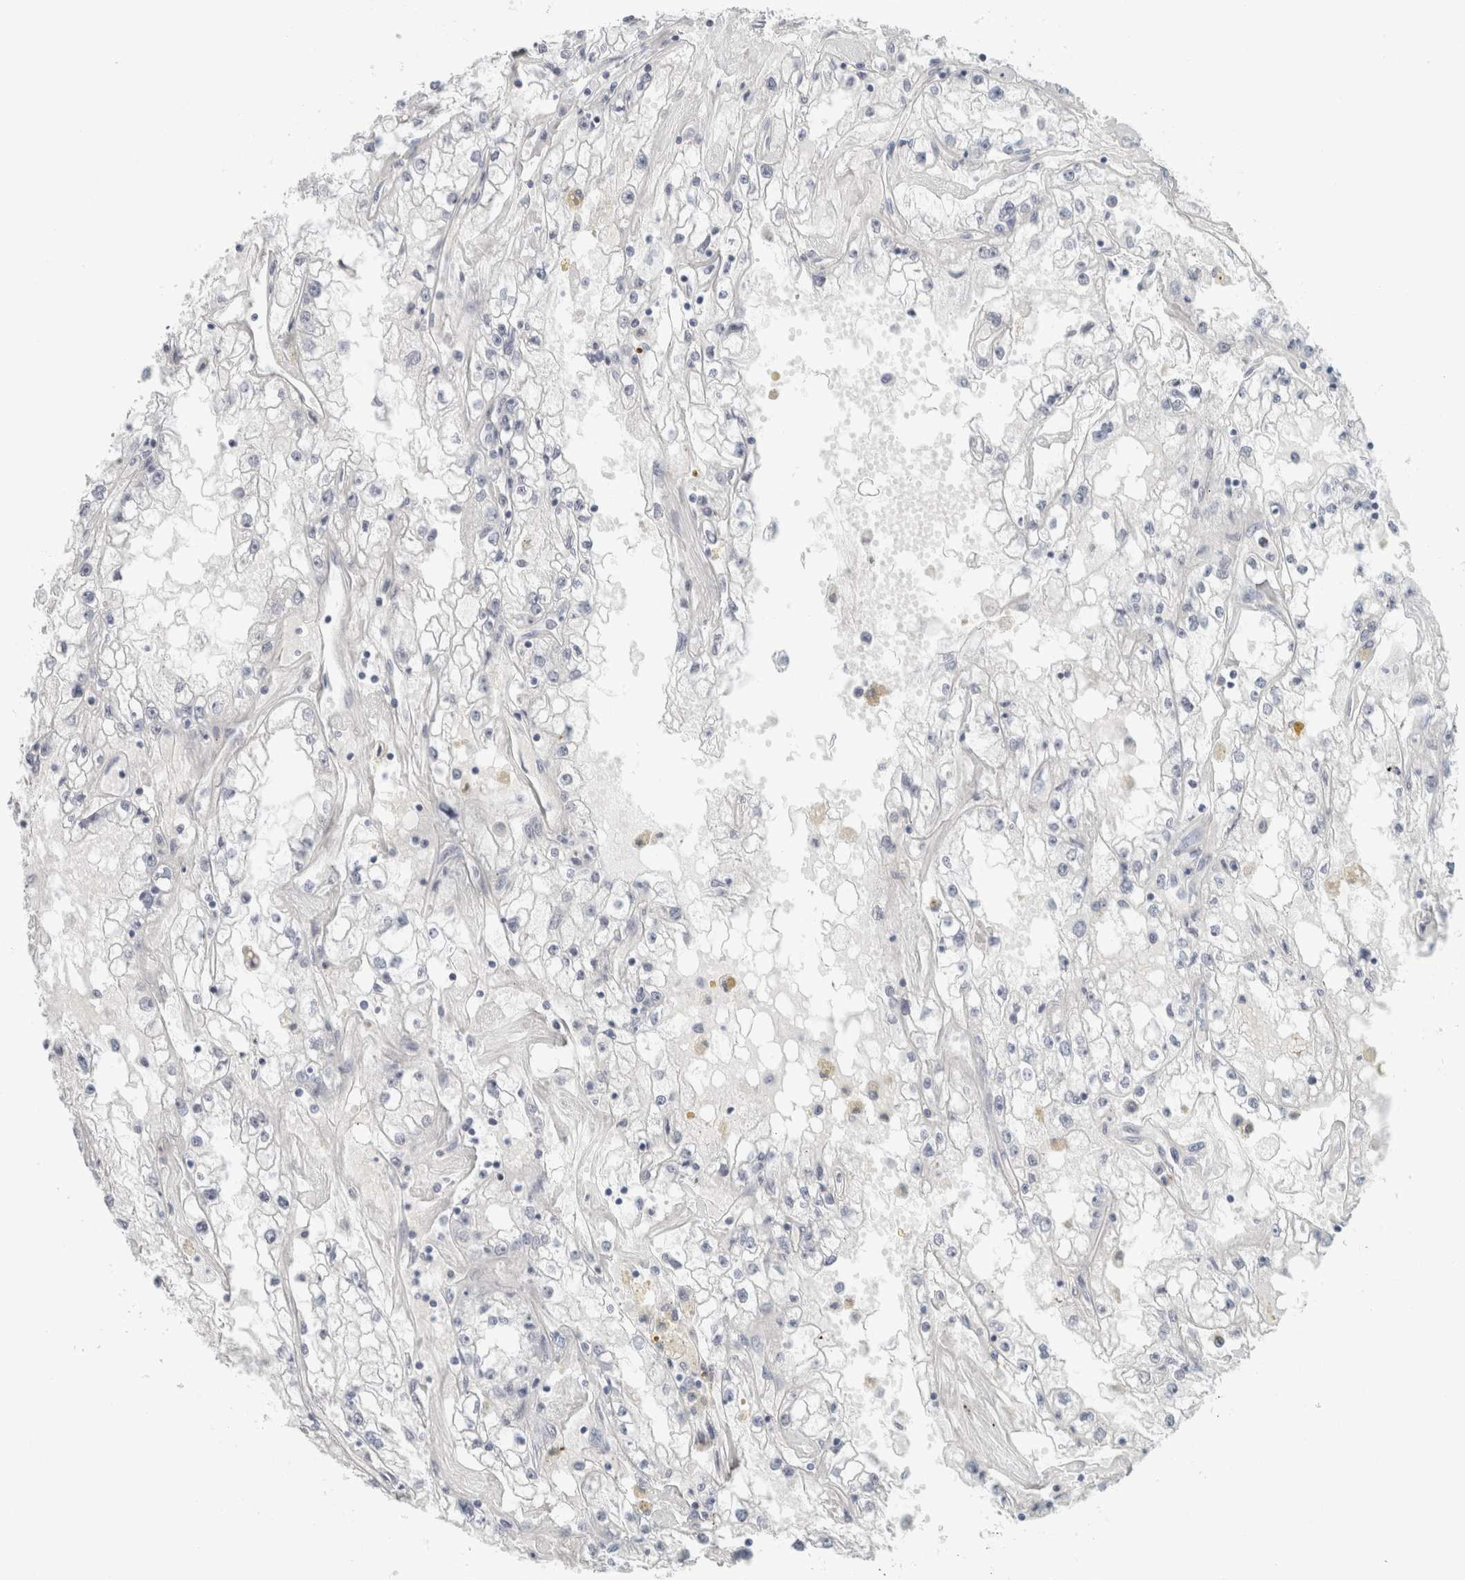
{"staining": {"intensity": "negative", "quantity": "none", "location": "none"}, "tissue": "renal cancer", "cell_type": "Tumor cells", "image_type": "cancer", "snomed": [{"axis": "morphology", "description": "Adenocarcinoma, NOS"}, {"axis": "topography", "description": "Kidney"}], "caption": "Tumor cells are negative for brown protein staining in renal cancer (adenocarcinoma).", "gene": "SLC28A3", "patient": {"sex": "male", "age": 56}}